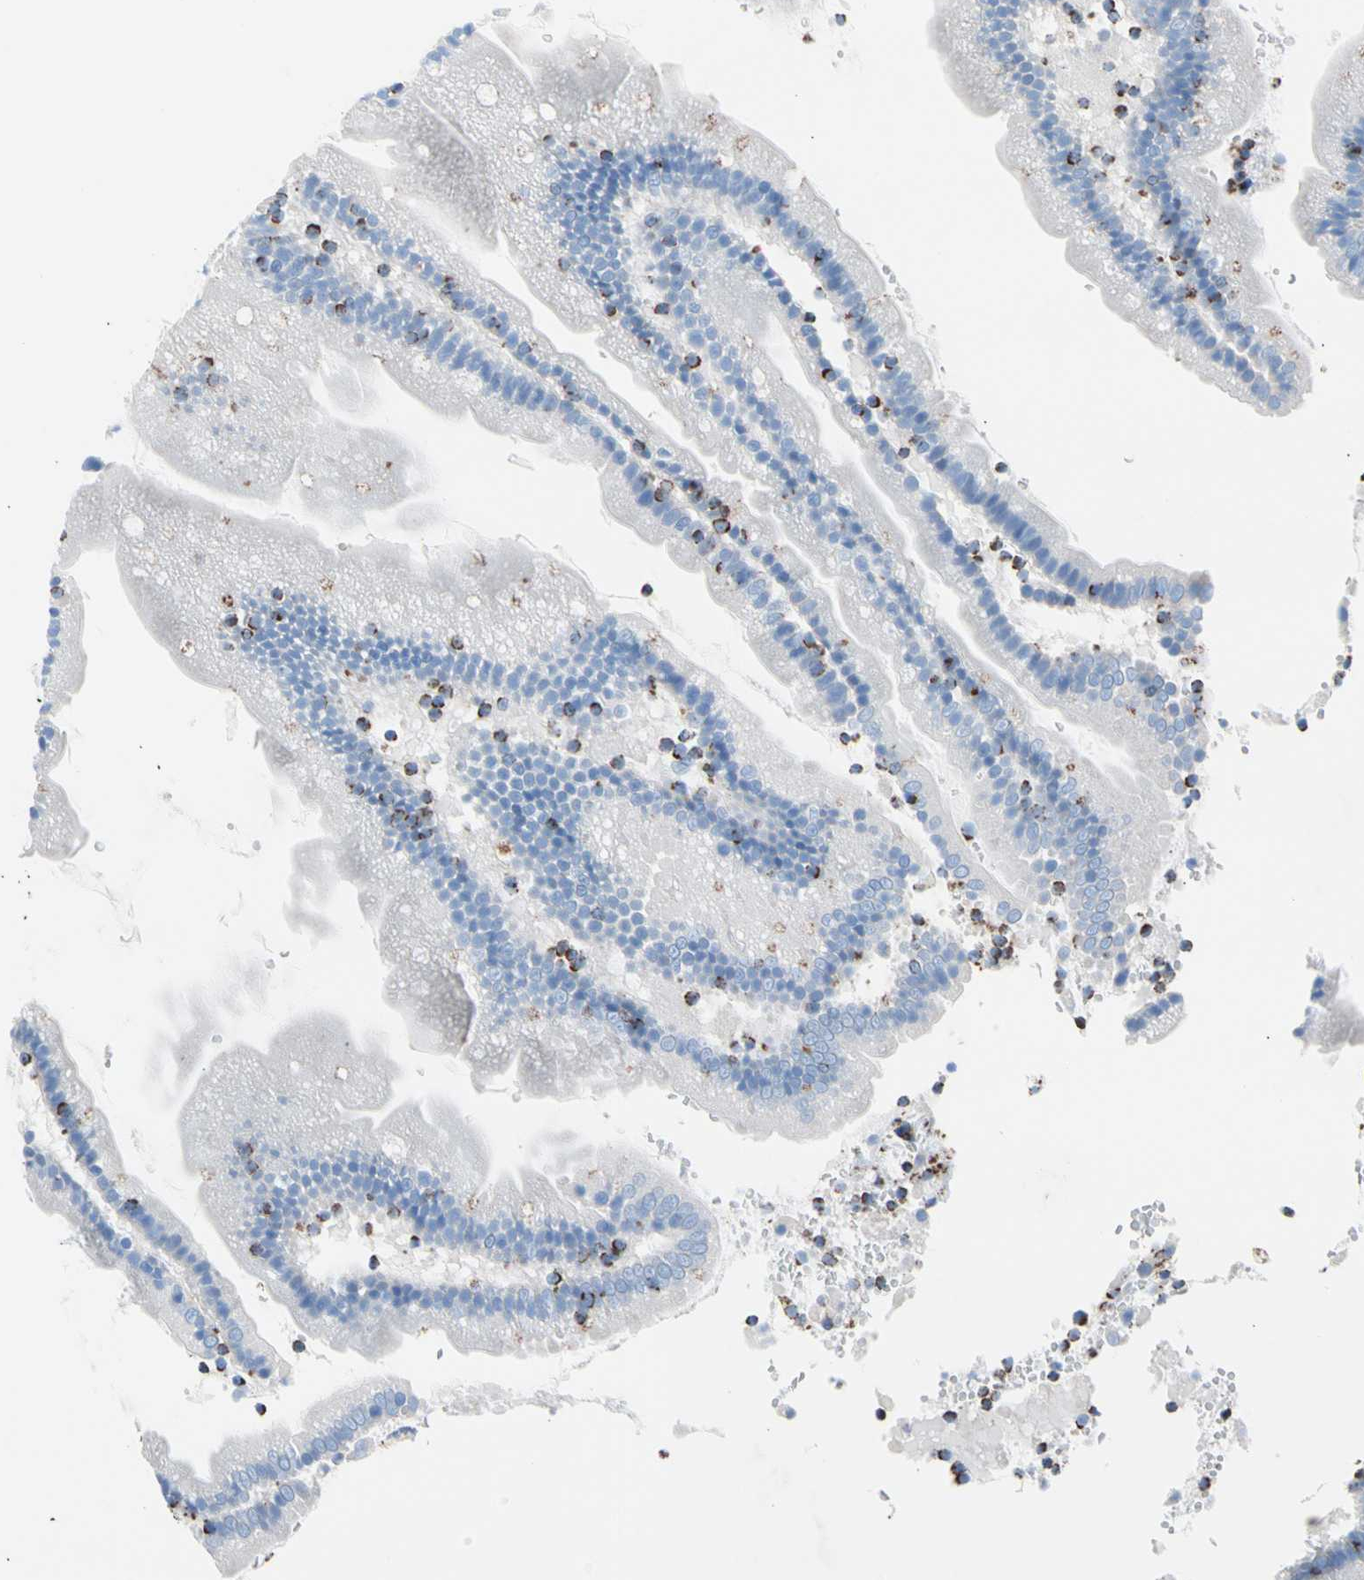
{"staining": {"intensity": "negative", "quantity": "none", "location": "none"}, "tissue": "duodenum", "cell_type": "Glandular cells", "image_type": "normal", "snomed": [{"axis": "morphology", "description": "Normal tissue, NOS"}, {"axis": "topography", "description": "Duodenum"}], "caption": "Immunohistochemistry (IHC) histopathology image of benign duodenum stained for a protein (brown), which shows no expression in glandular cells.", "gene": "HK1", "patient": {"sex": "male", "age": 66}}